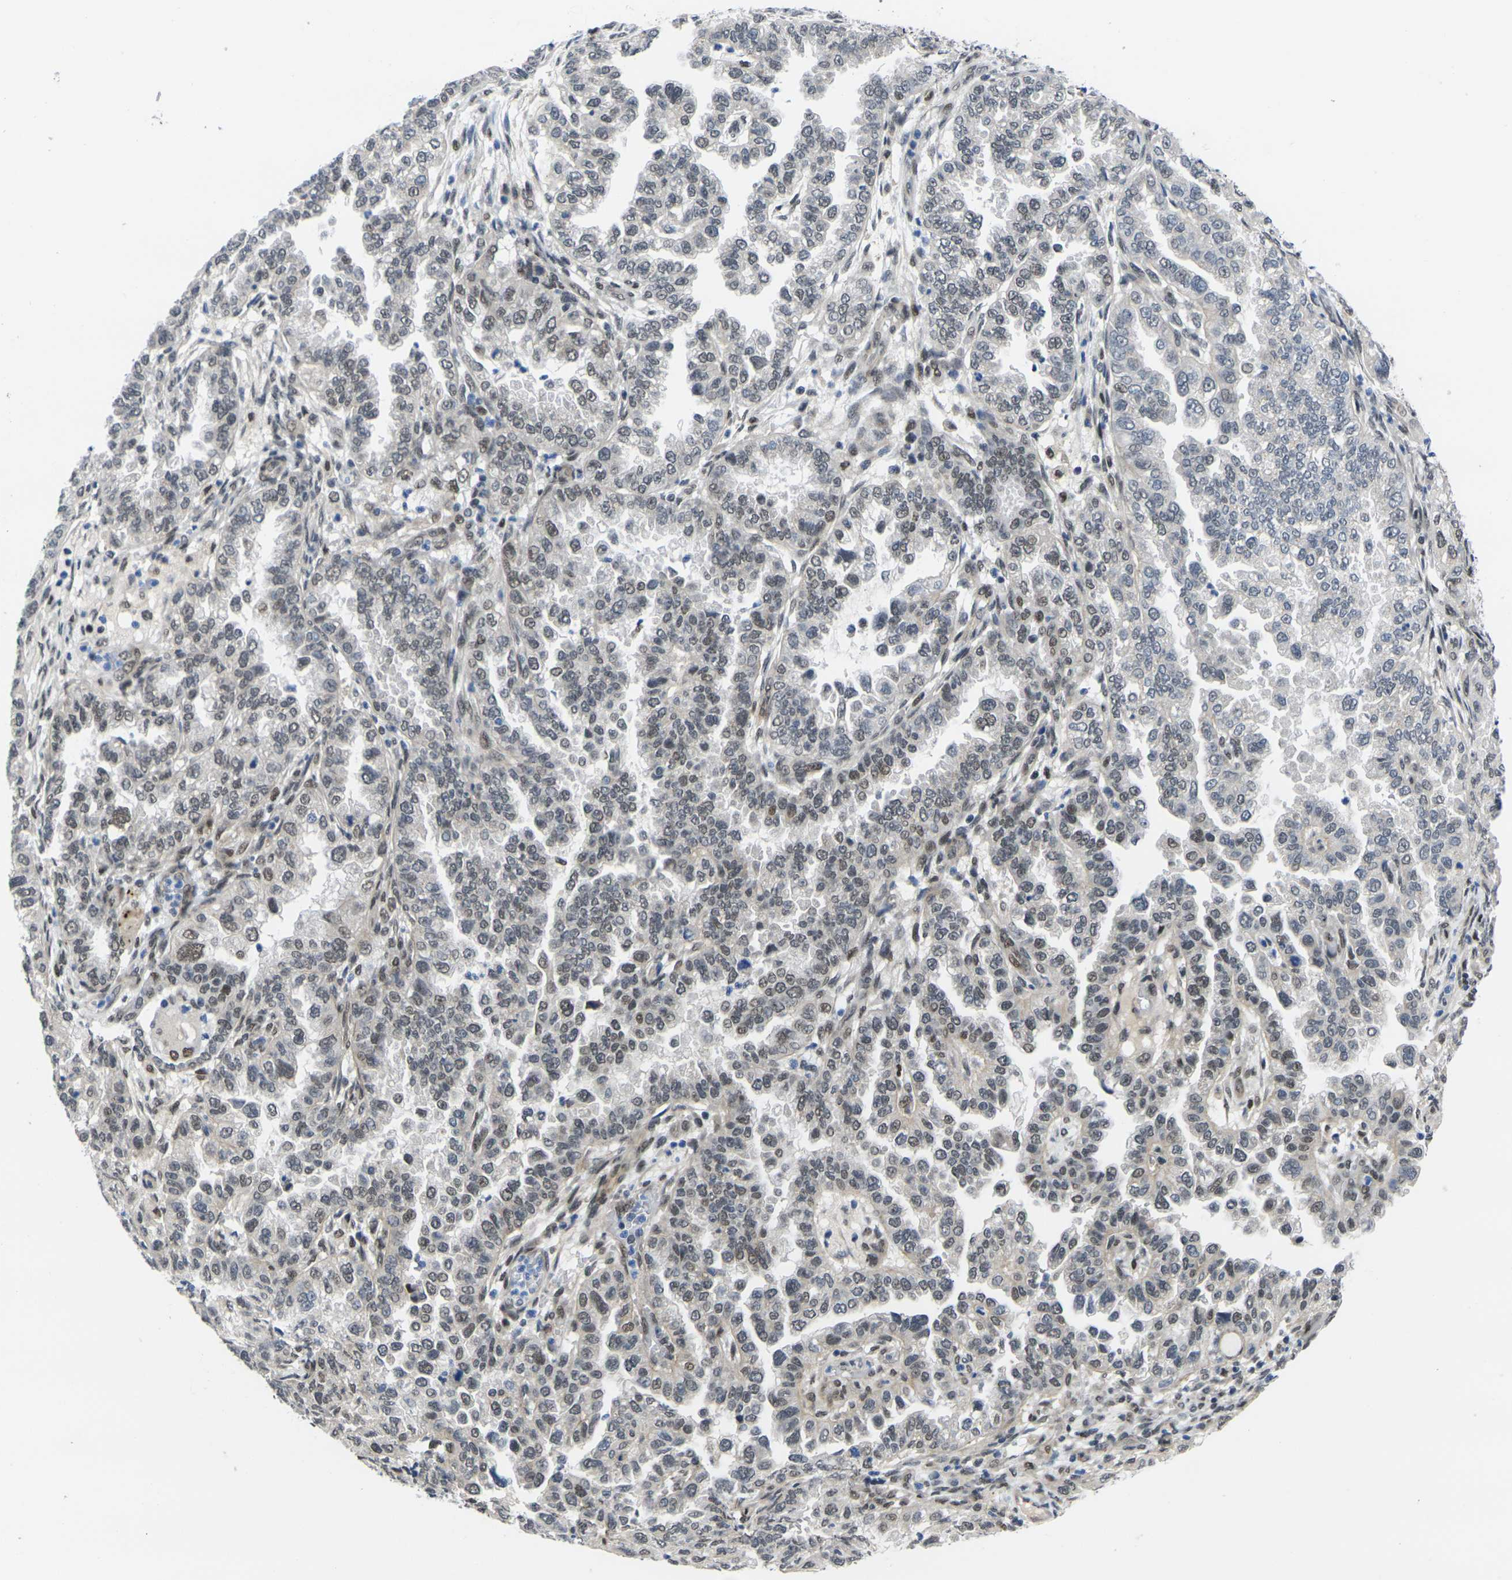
{"staining": {"intensity": "moderate", "quantity": "<25%", "location": "nuclear"}, "tissue": "endometrial cancer", "cell_type": "Tumor cells", "image_type": "cancer", "snomed": [{"axis": "morphology", "description": "Adenocarcinoma, NOS"}, {"axis": "topography", "description": "Endometrium"}], "caption": "Endometrial cancer stained for a protein (brown) exhibits moderate nuclear positive positivity in approximately <25% of tumor cells.", "gene": "RBM7", "patient": {"sex": "female", "age": 85}}